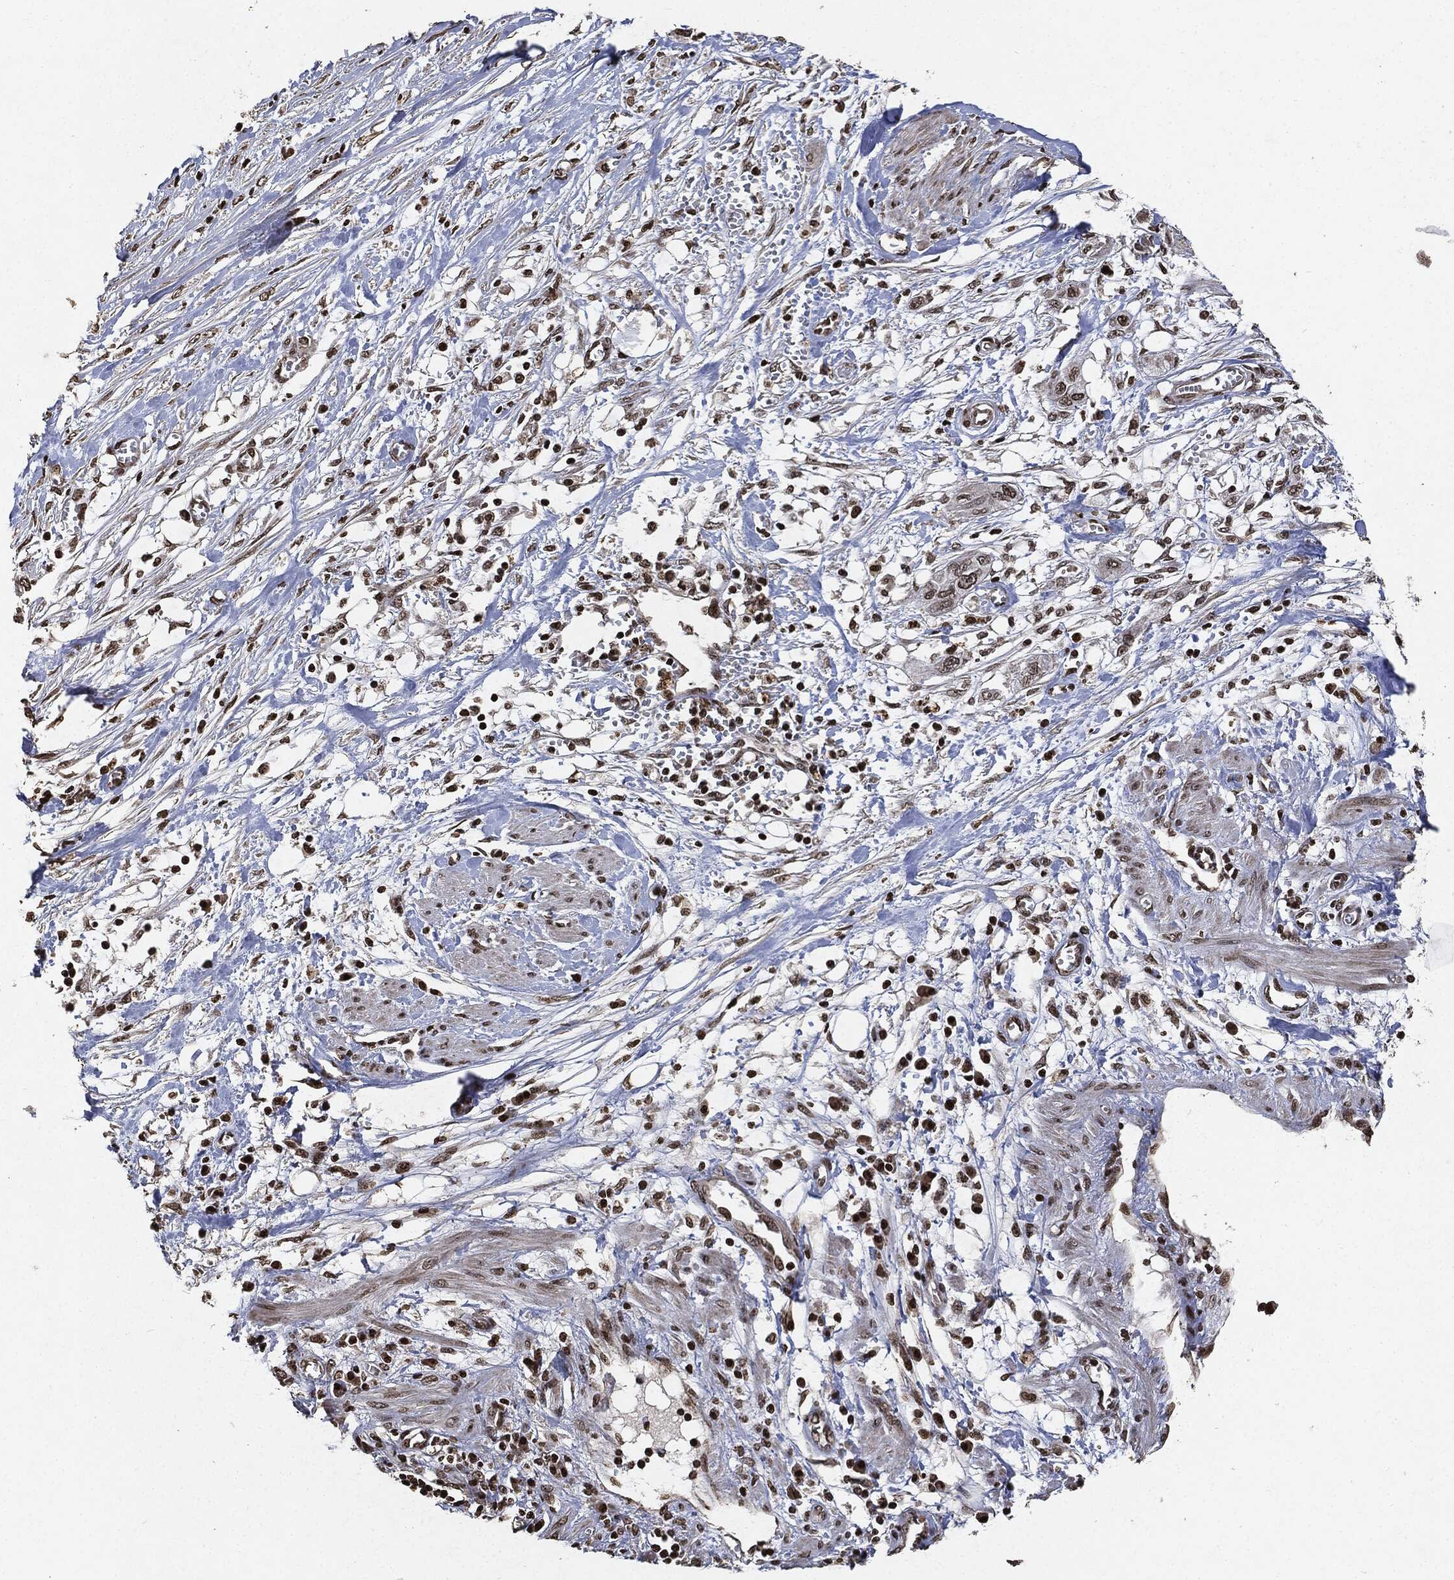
{"staining": {"intensity": "weak", "quantity": "25%-75%", "location": "nuclear"}, "tissue": "pancreatic cancer", "cell_type": "Tumor cells", "image_type": "cancer", "snomed": [{"axis": "morphology", "description": "Adenocarcinoma, NOS"}, {"axis": "topography", "description": "Pancreas"}], "caption": "Protein staining of pancreatic adenocarcinoma tissue shows weak nuclear staining in approximately 25%-75% of tumor cells.", "gene": "JUN", "patient": {"sex": "male", "age": 72}}